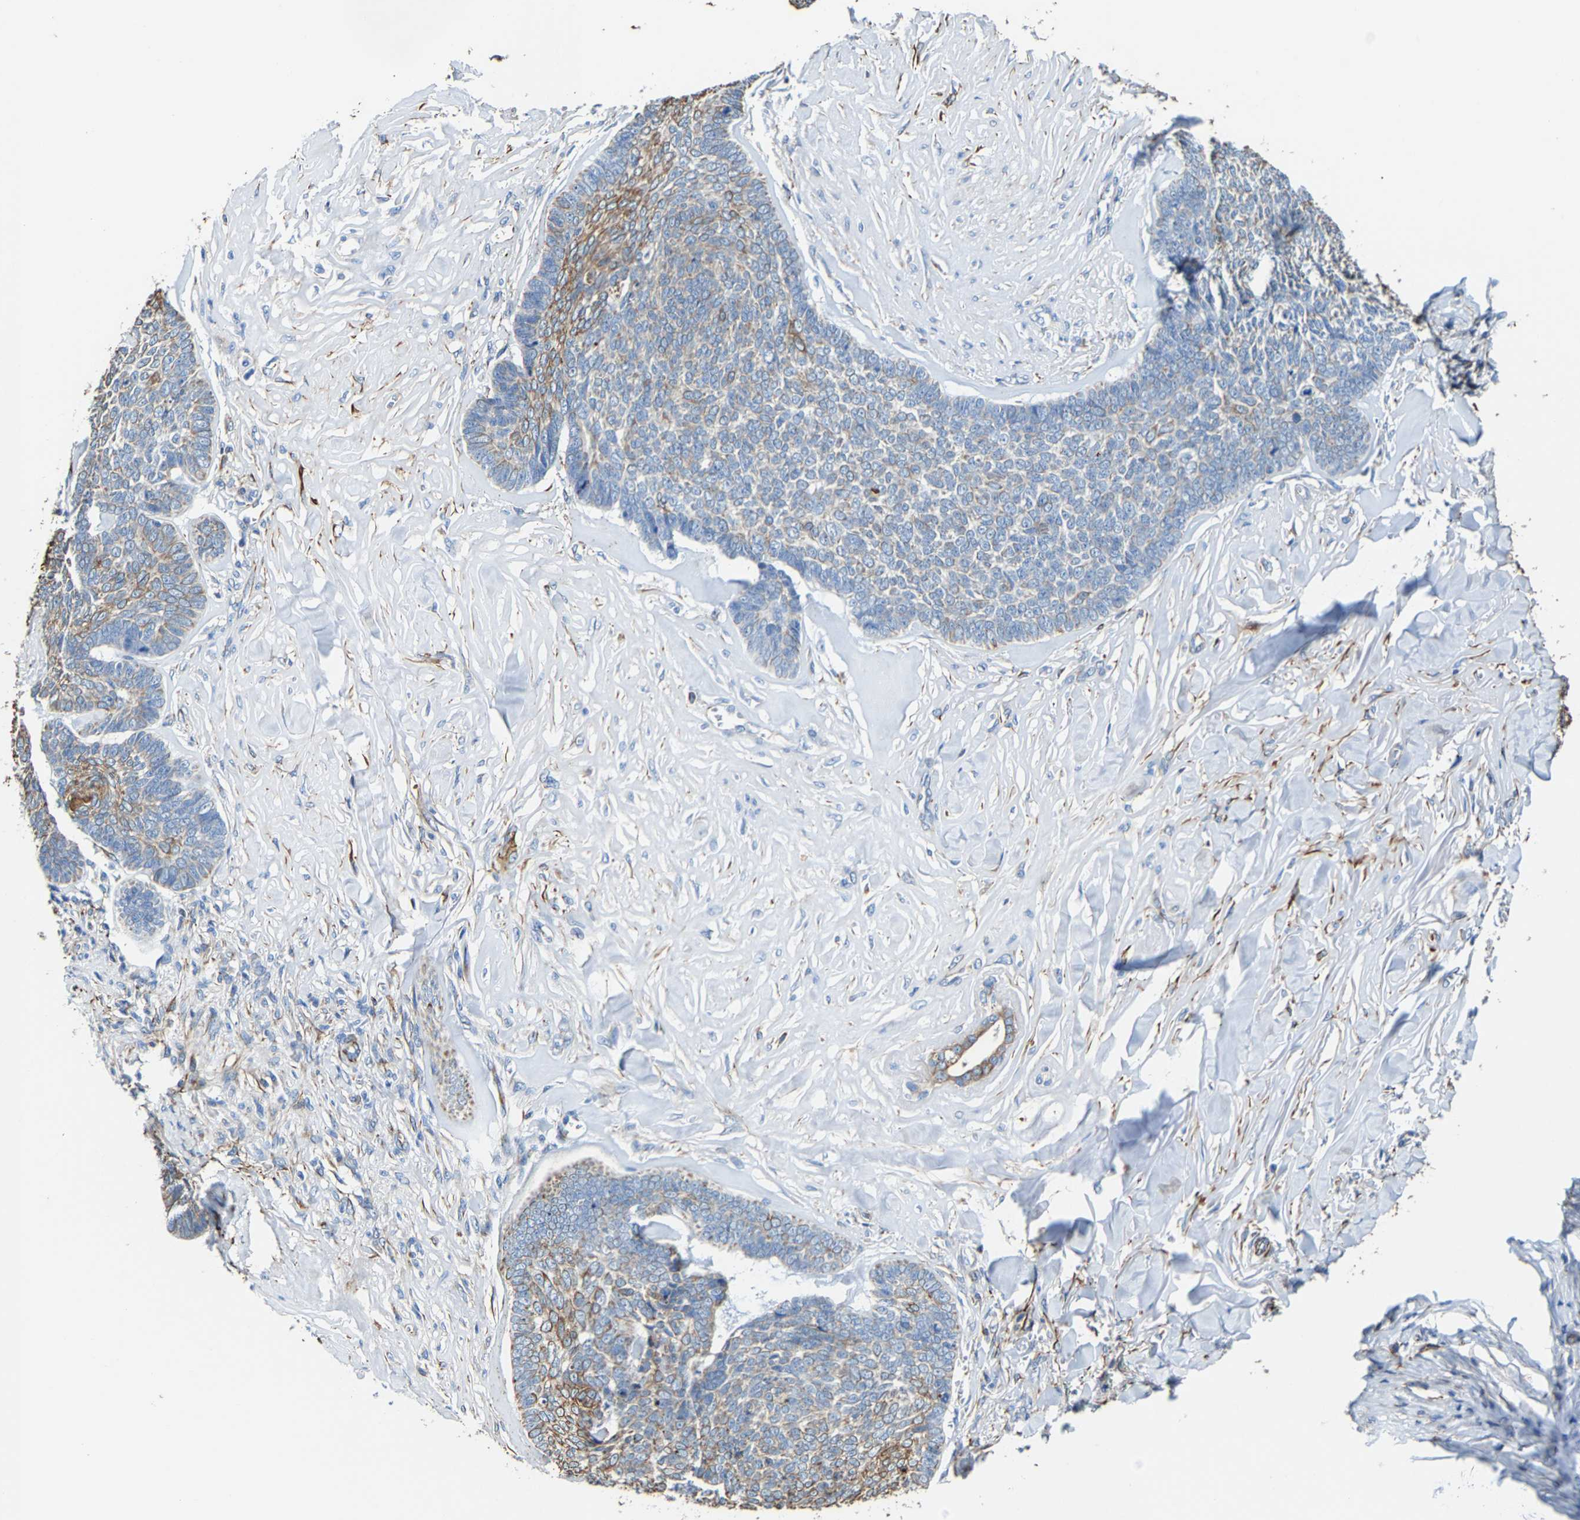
{"staining": {"intensity": "moderate", "quantity": "<25%", "location": "cytoplasmic/membranous"}, "tissue": "skin cancer", "cell_type": "Tumor cells", "image_type": "cancer", "snomed": [{"axis": "morphology", "description": "Basal cell carcinoma"}, {"axis": "topography", "description": "Skin"}], "caption": "Skin cancer (basal cell carcinoma) stained with immunohistochemistry demonstrates moderate cytoplasmic/membranous staining in about <25% of tumor cells.", "gene": "MMEL1", "patient": {"sex": "male", "age": 84}}